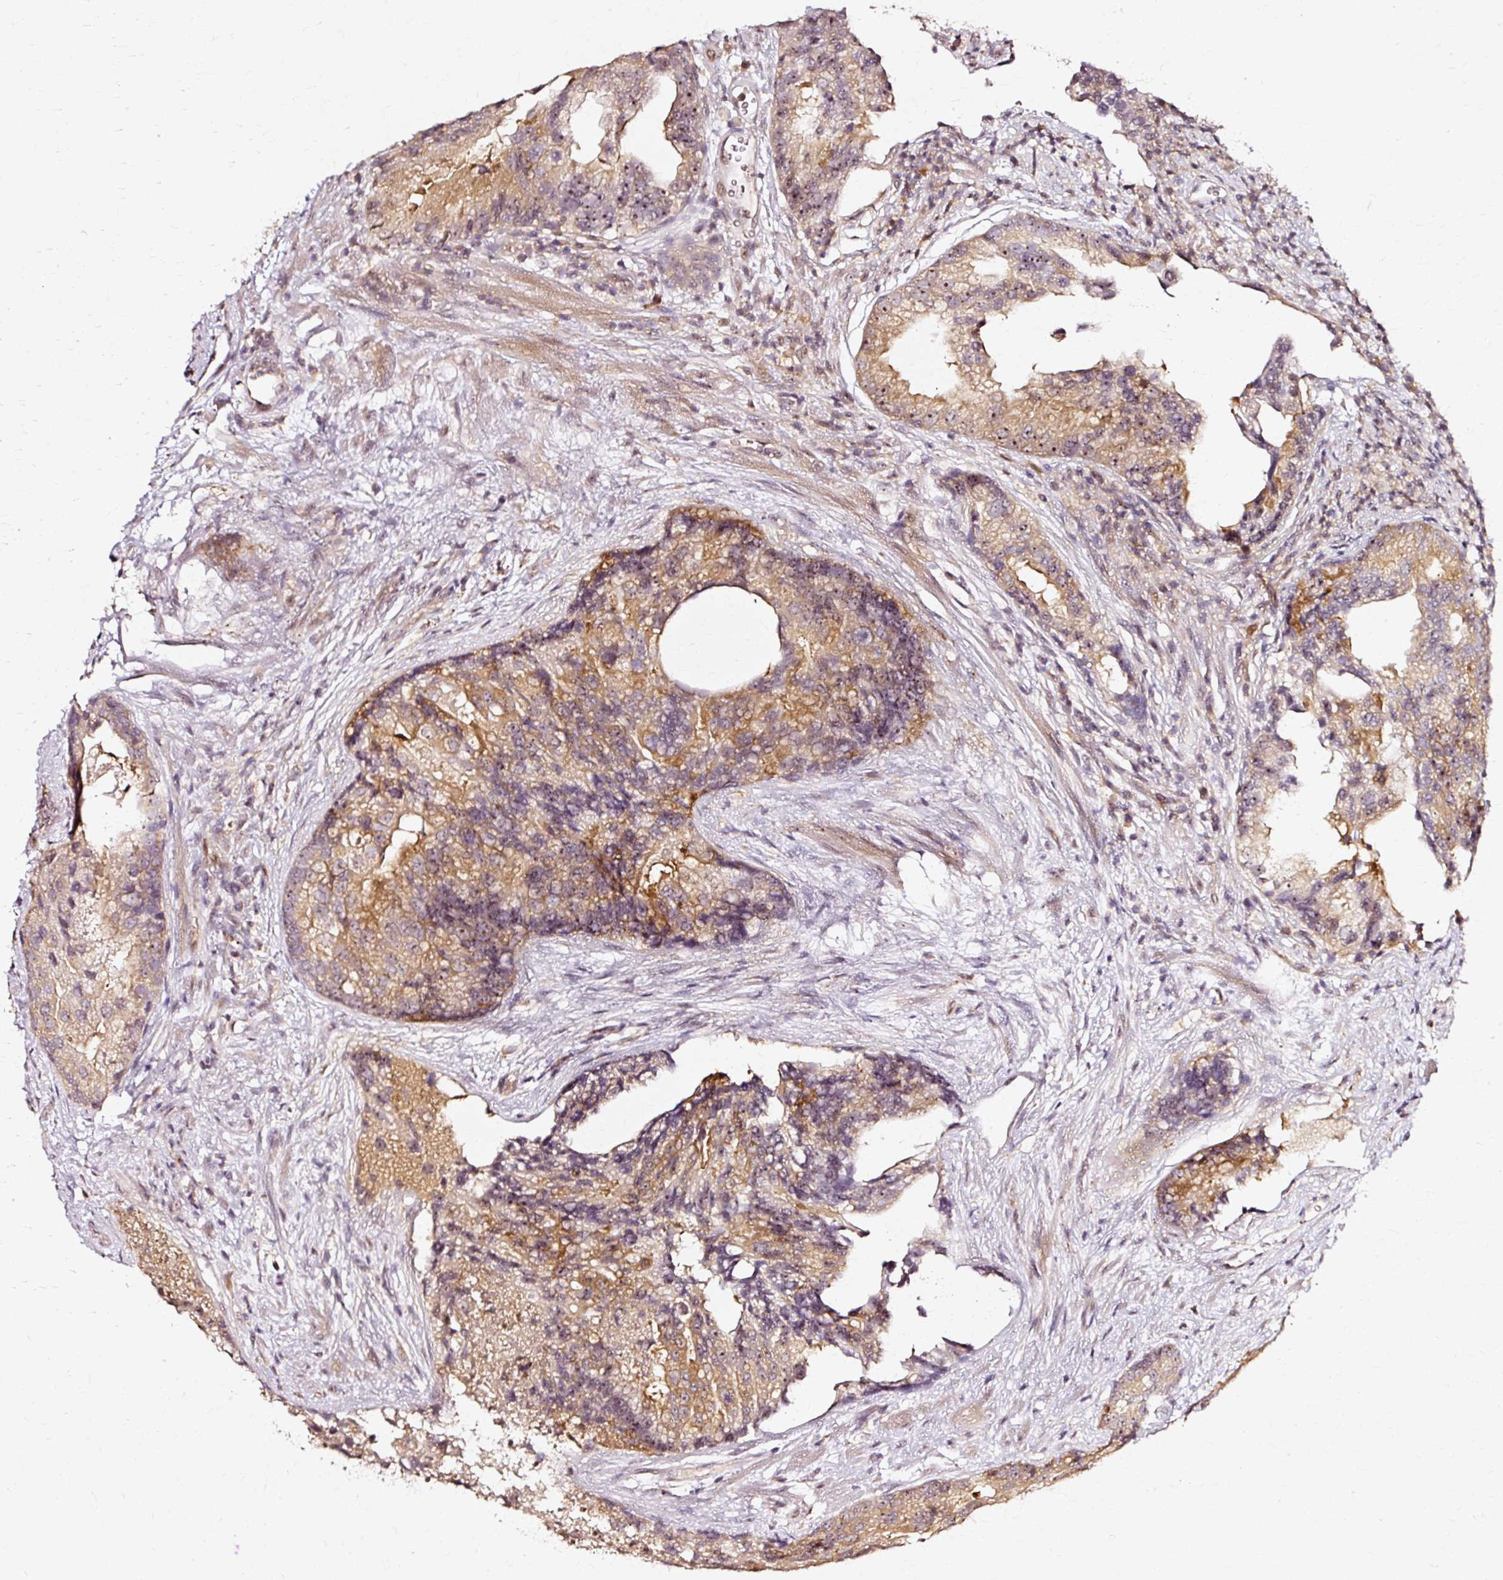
{"staining": {"intensity": "moderate", "quantity": ">75%", "location": "cytoplasmic/membranous"}, "tissue": "prostate cancer", "cell_type": "Tumor cells", "image_type": "cancer", "snomed": [{"axis": "morphology", "description": "Adenocarcinoma, High grade"}, {"axis": "topography", "description": "Prostate"}], "caption": "A micrograph of prostate cancer stained for a protein shows moderate cytoplasmic/membranous brown staining in tumor cells.", "gene": "RGPD5", "patient": {"sex": "male", "age": 62}}